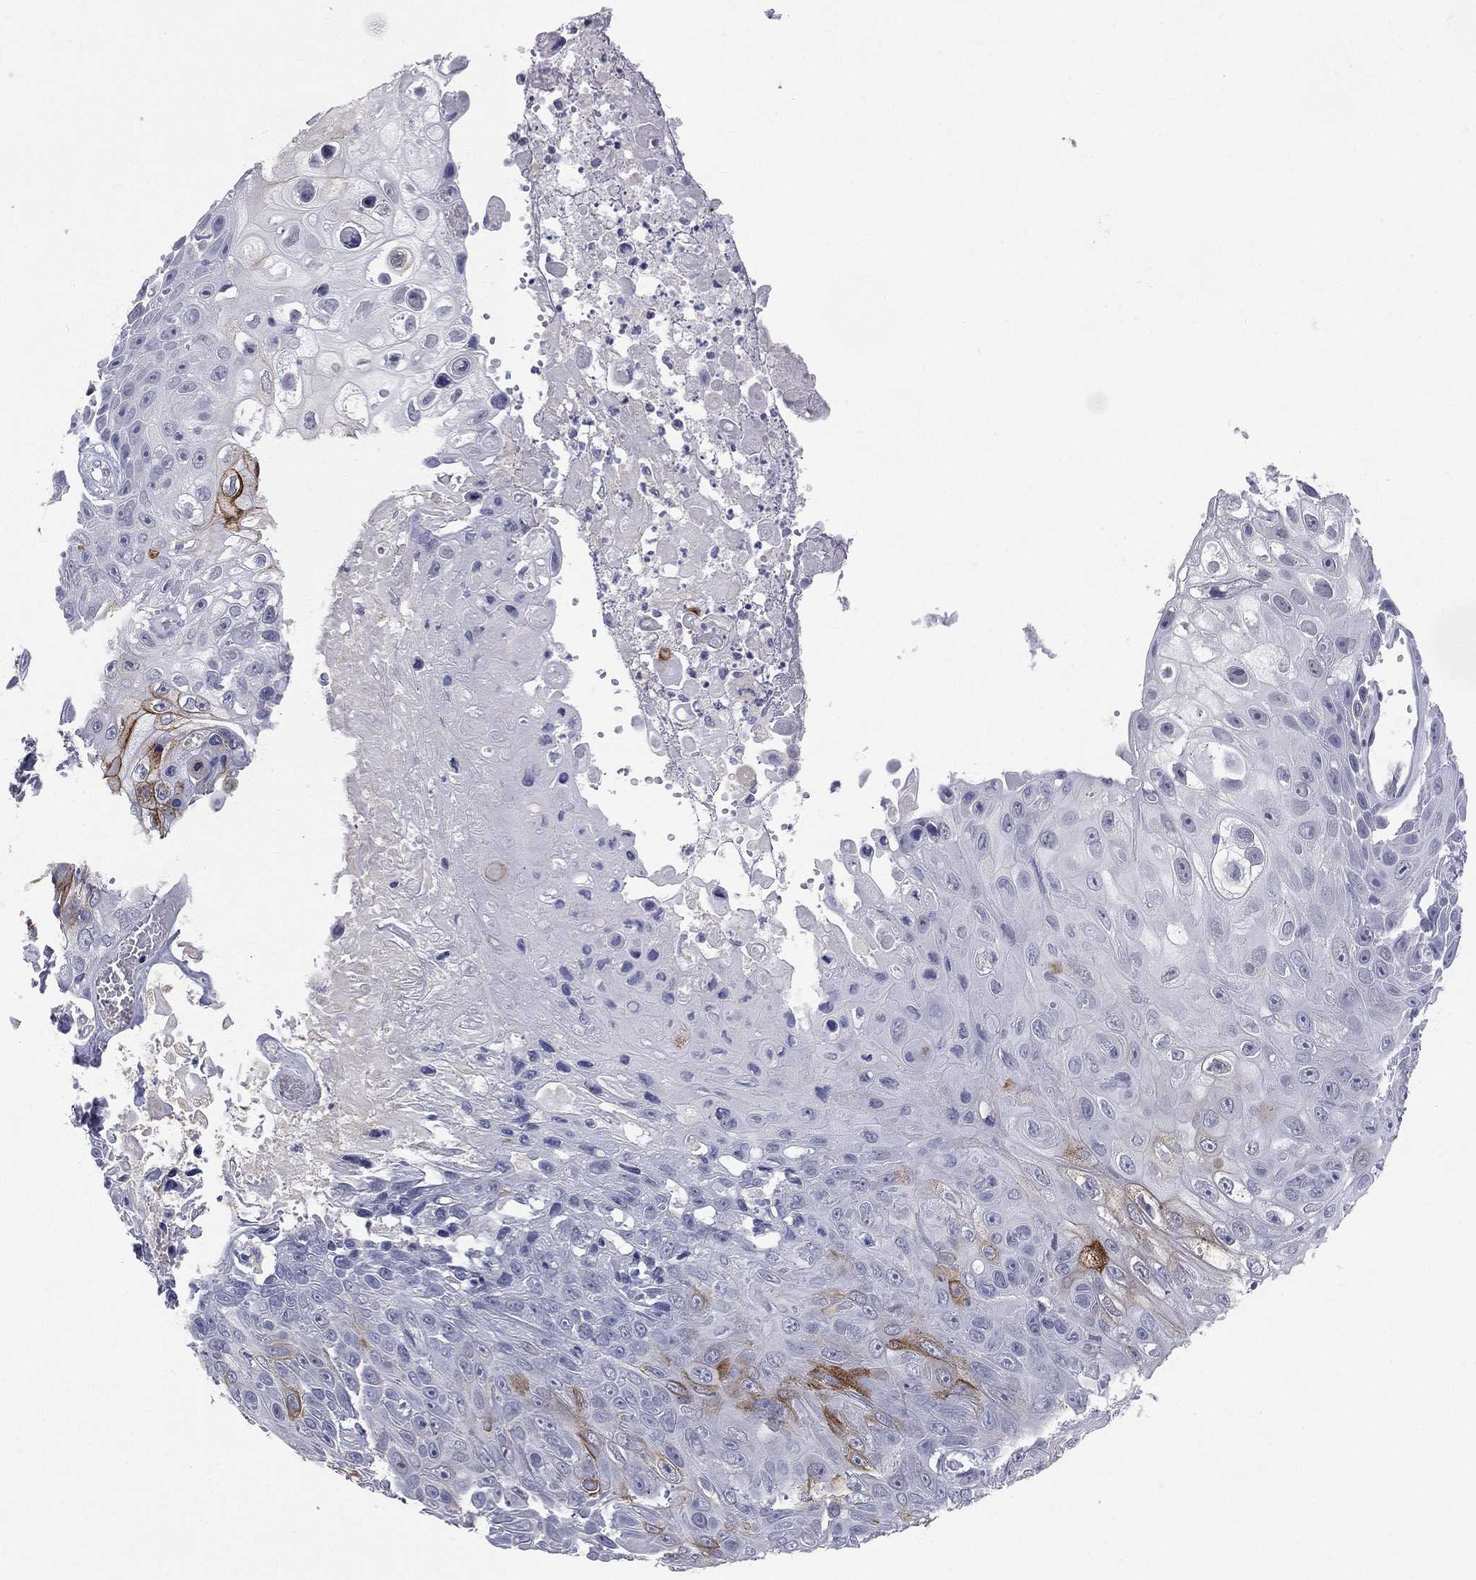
{"staining": {"intensity": "moderate", "quantity": "<25%", "location": "cytoplasmic/membranous"}, "tissue": "skin cancer", "cell_type": "Tumor cells", "image_type": "cancer", "snomed": [{"axis": "morphology", "description": "Squamous cell carcinoma, NOS"}, {"axis": "topography", "description": "Skin"}], "caption": "Skin cancer (squamous cell carcinoma) tissue displays moderate cytoplasmic/membranous expression in about <25% of tumor cells, visualized by immunohistochemistry.", "gene": "DMKN", "patient": {"sex": "male", "age": 82}}